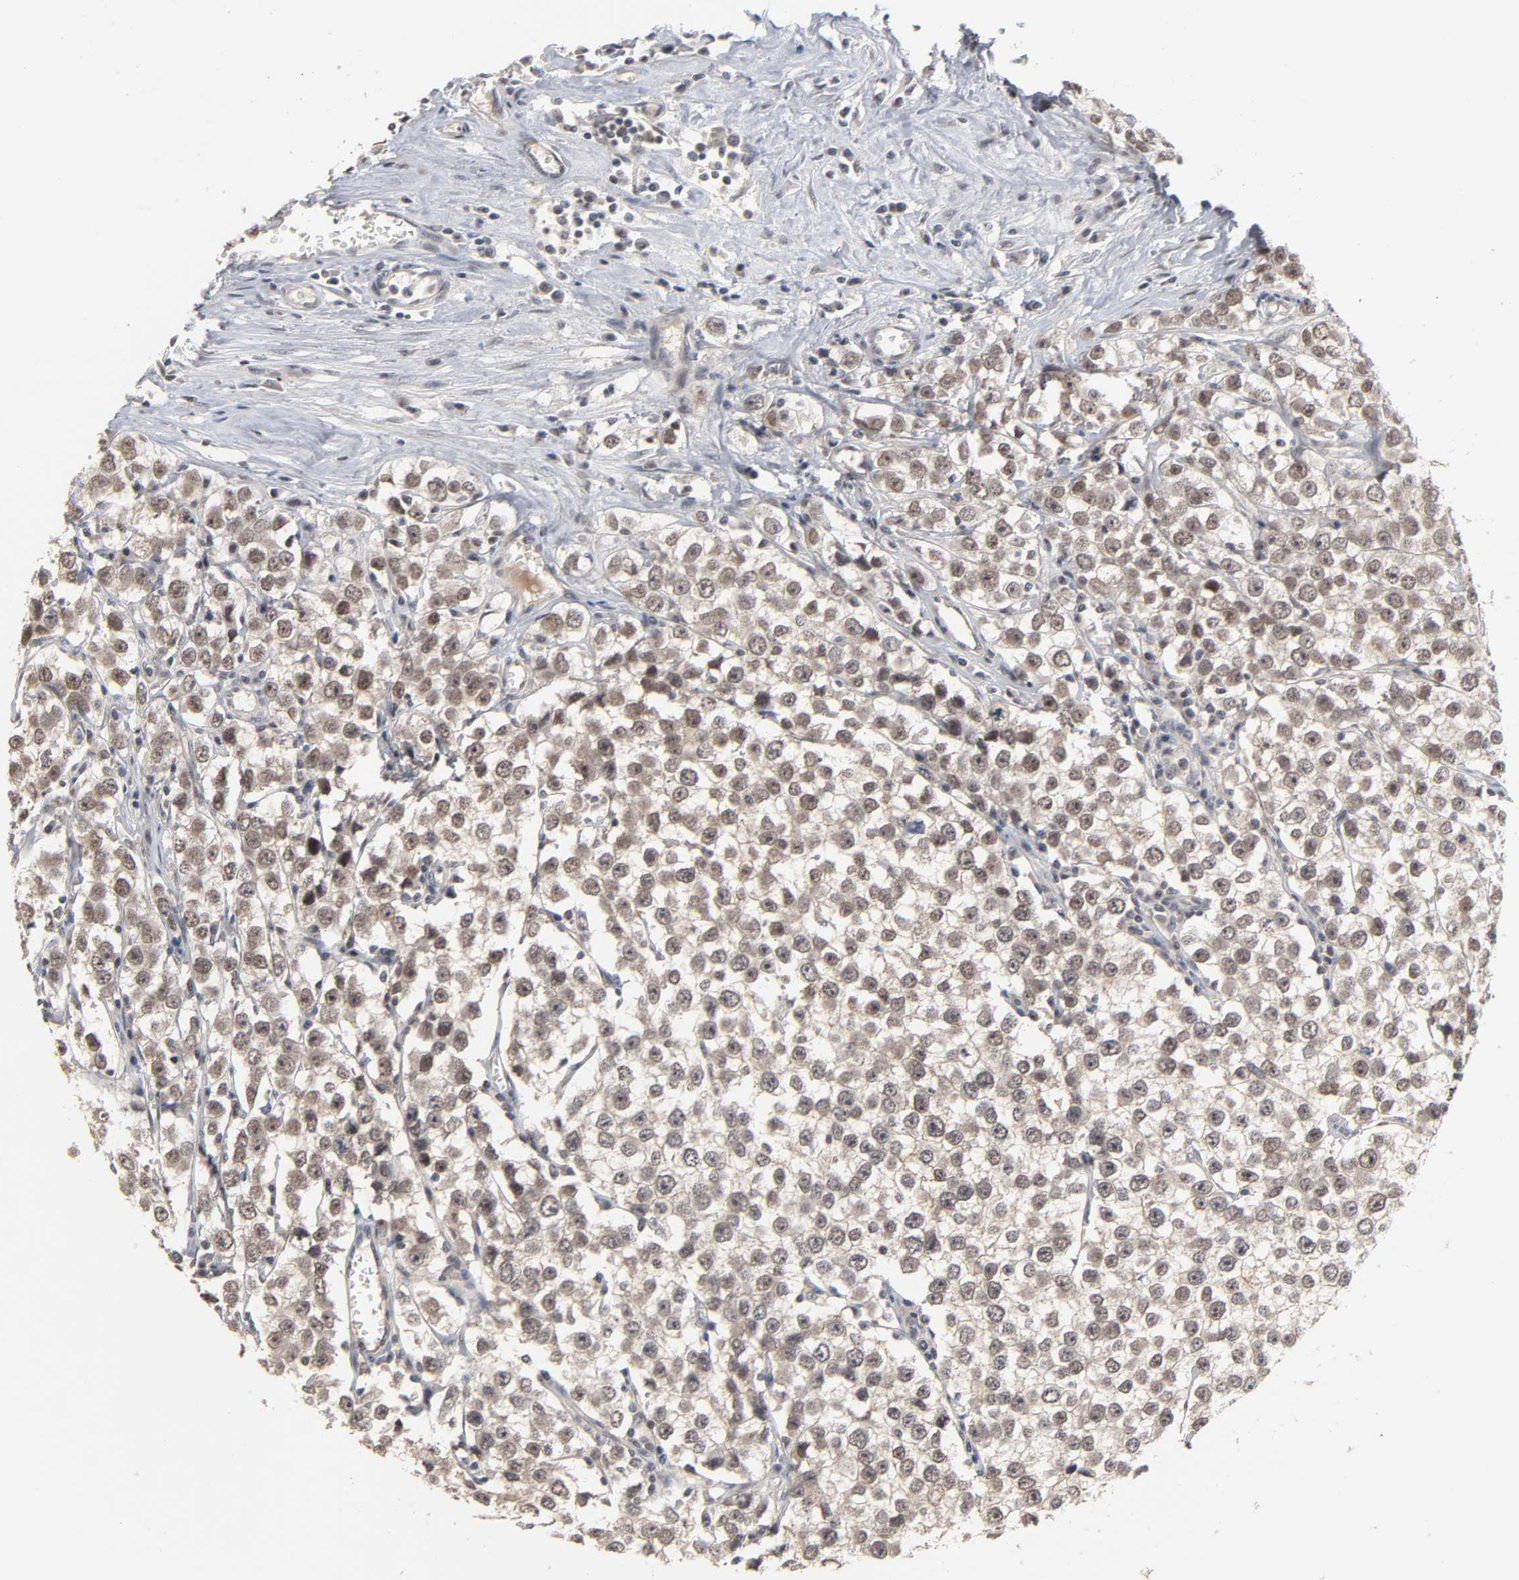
{"staining": {"intensity": "moderate", "quantity": ">75%", "location": "cytoplasmic/membranous,nuclear"}, "tissue": "testis cancer", "cell_type": "Tumor cells", "image_type": "cancer", "snomed": [{"axis": "morphology", "description": "Seminoma, NOS"}, {"axis": "morphology", "description": "Carcinoma, Embryonal, NOS"}, {"axis": "topography", "description": "Testis"}], "caption": "This is a micrograph of immunohistochemistry (IHC) staining of testis cancer, which shows moderate staining in the cytoplasmic/membranous and nuclear of tumor cells.", "gene": "HTR1E", "patient": {"sex": "male", "age": 52}}